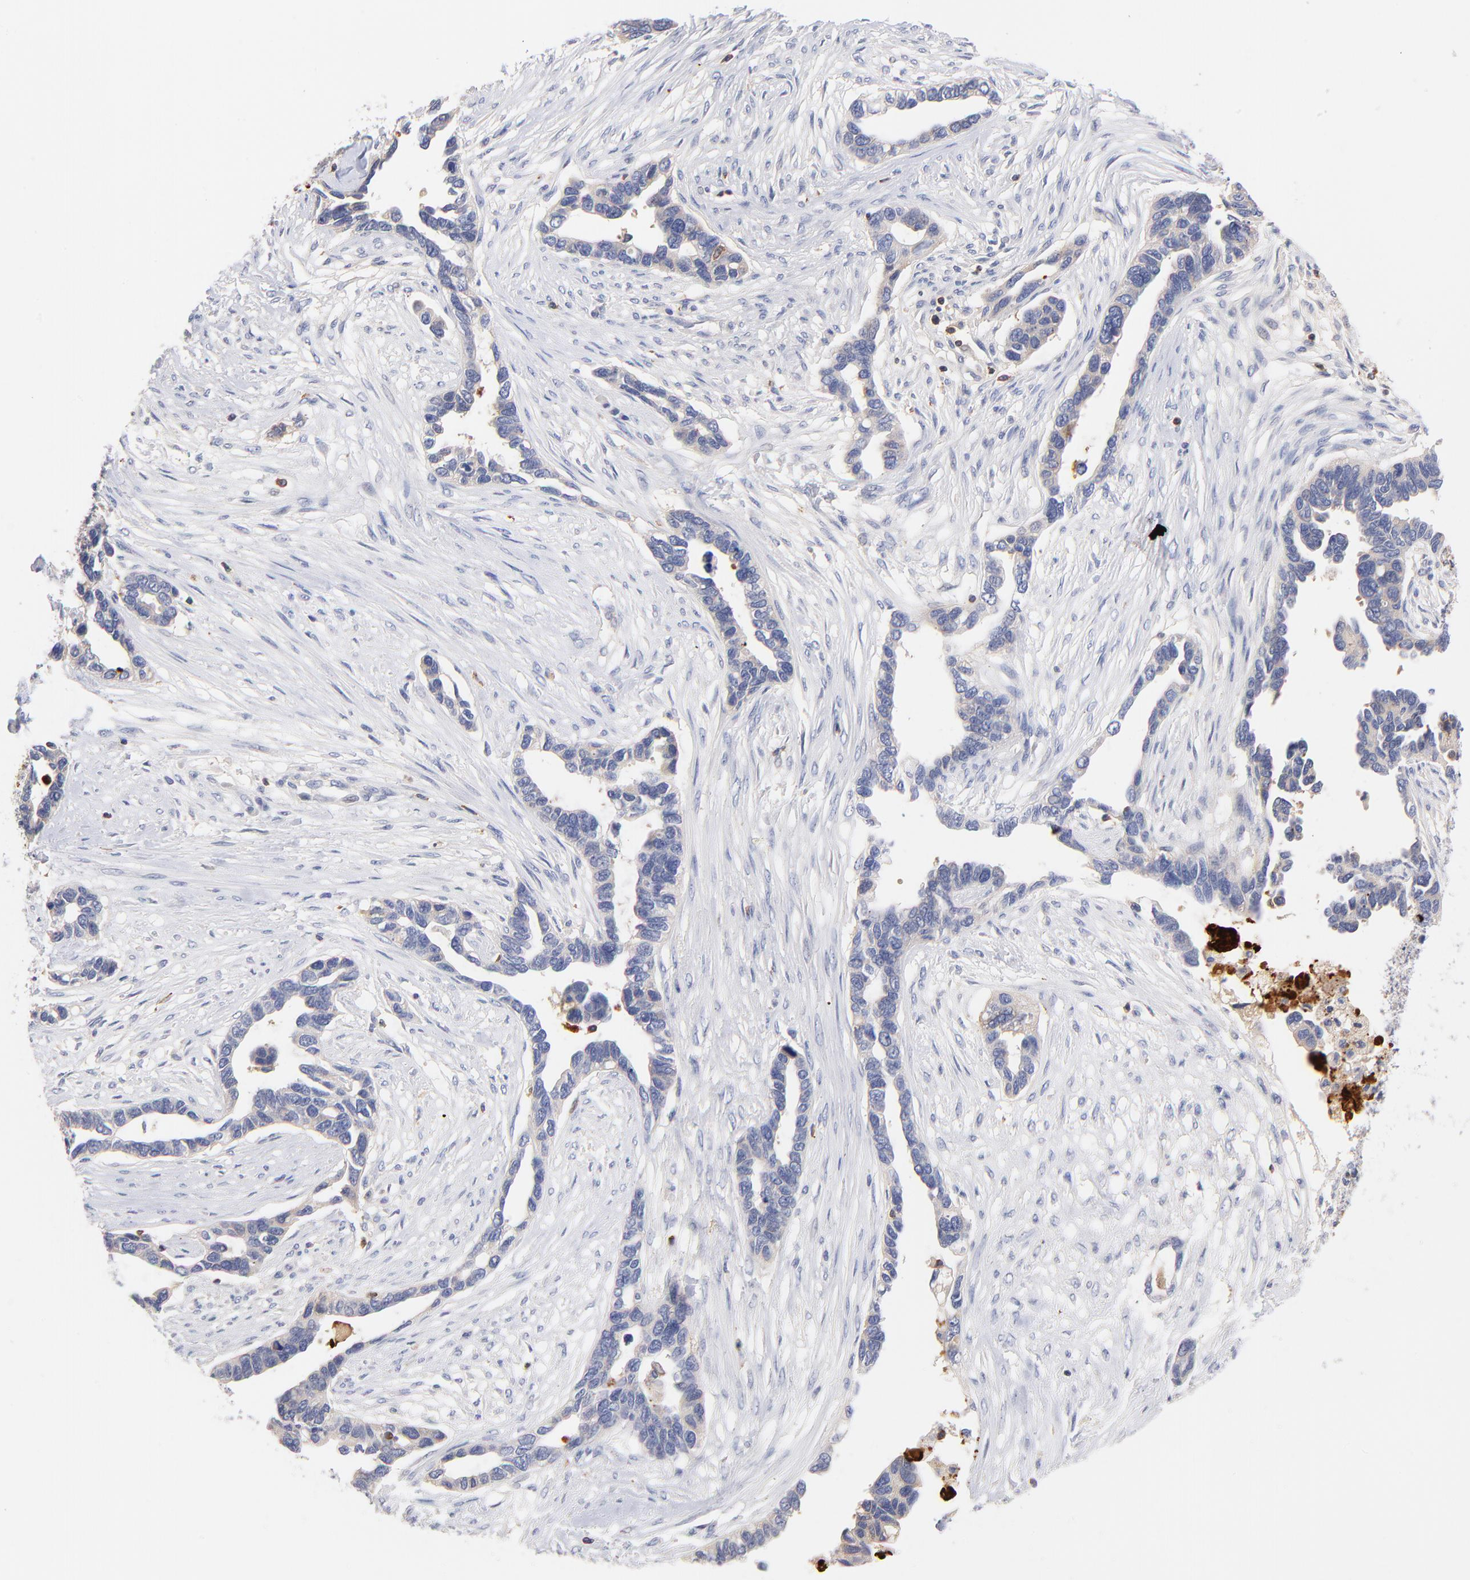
{"staining": {"intensity": "weak", "quantity": "<25%", "location": "cytoplasmic/membranous"}, "tissue": "ovarian cancer", "cell_type": "Tumor cells", "image_type": "cancer", "snomed": [{"axis": "morphology", "description": "Cystadenocarcinoma, serous, NOS"}, {"axis": "topography", "description": "Ovary"}], "caption": "IHC micrograph of neoplastic tissue: serous cystadenocarcinoma (ovarian) stained with DAB (3,3'-diaminobenzidine) reveals no significant protein staining in tumor cells.", "gene": "KREMEN2", "patient": {"sex": "female", "age": 54}}